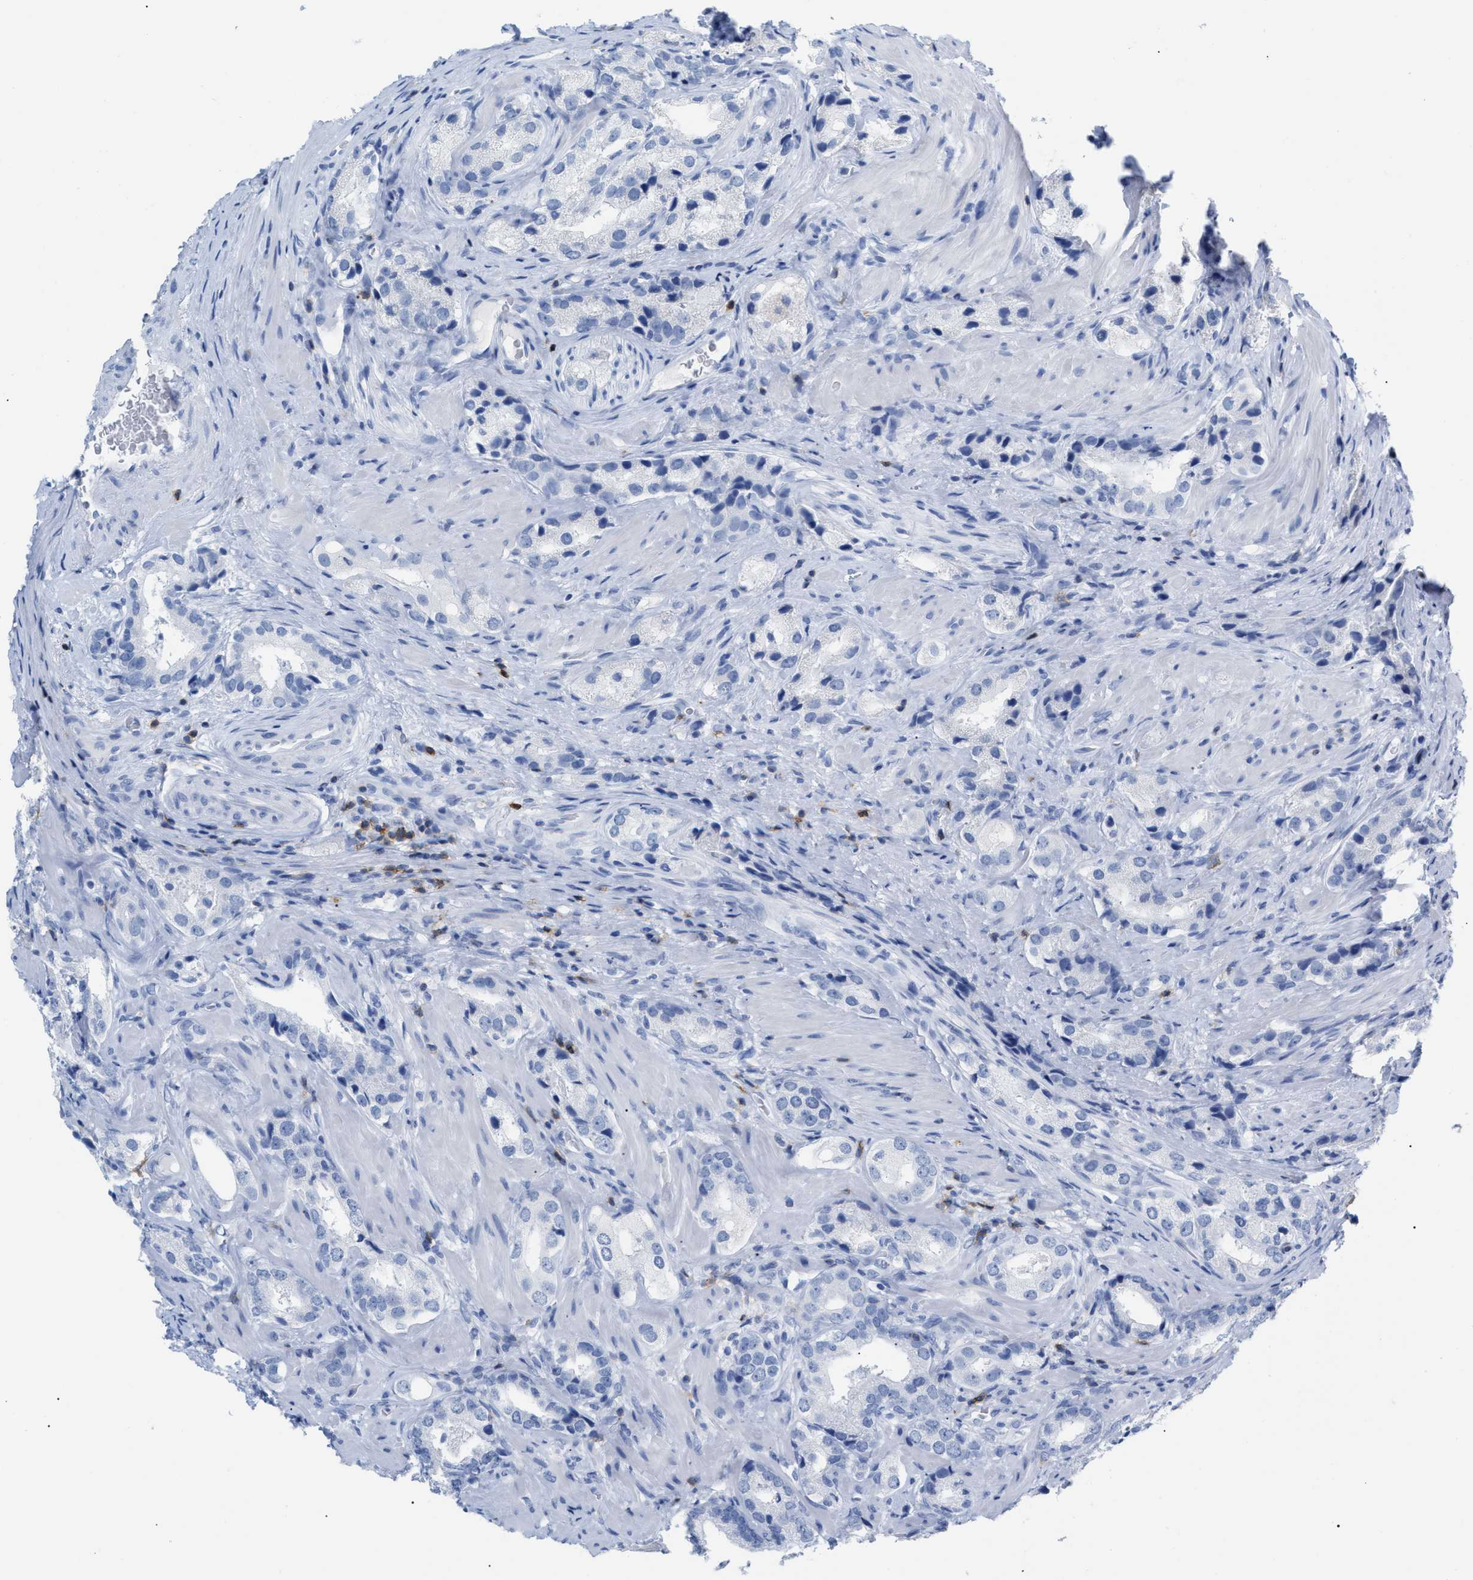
{"staining": {"intensity": "negative", "quantity": "none", "location": "none"}, "tissue": "prostate cancer", "cell_type": "Tumor cells", "image_type": "cancer", "snomed": [{"axis": "morphology", "description": "Adenocarcinoma, High grade"}, {"axis": "topography", "description": "Prostate"}], "caption": "Protein analysis of prostate cancer (high-grade adenocarcinoma) displays no significant positivity in tumor cells.", "gene": "CD5", "patient": {"sex": "male", "age": 63}}